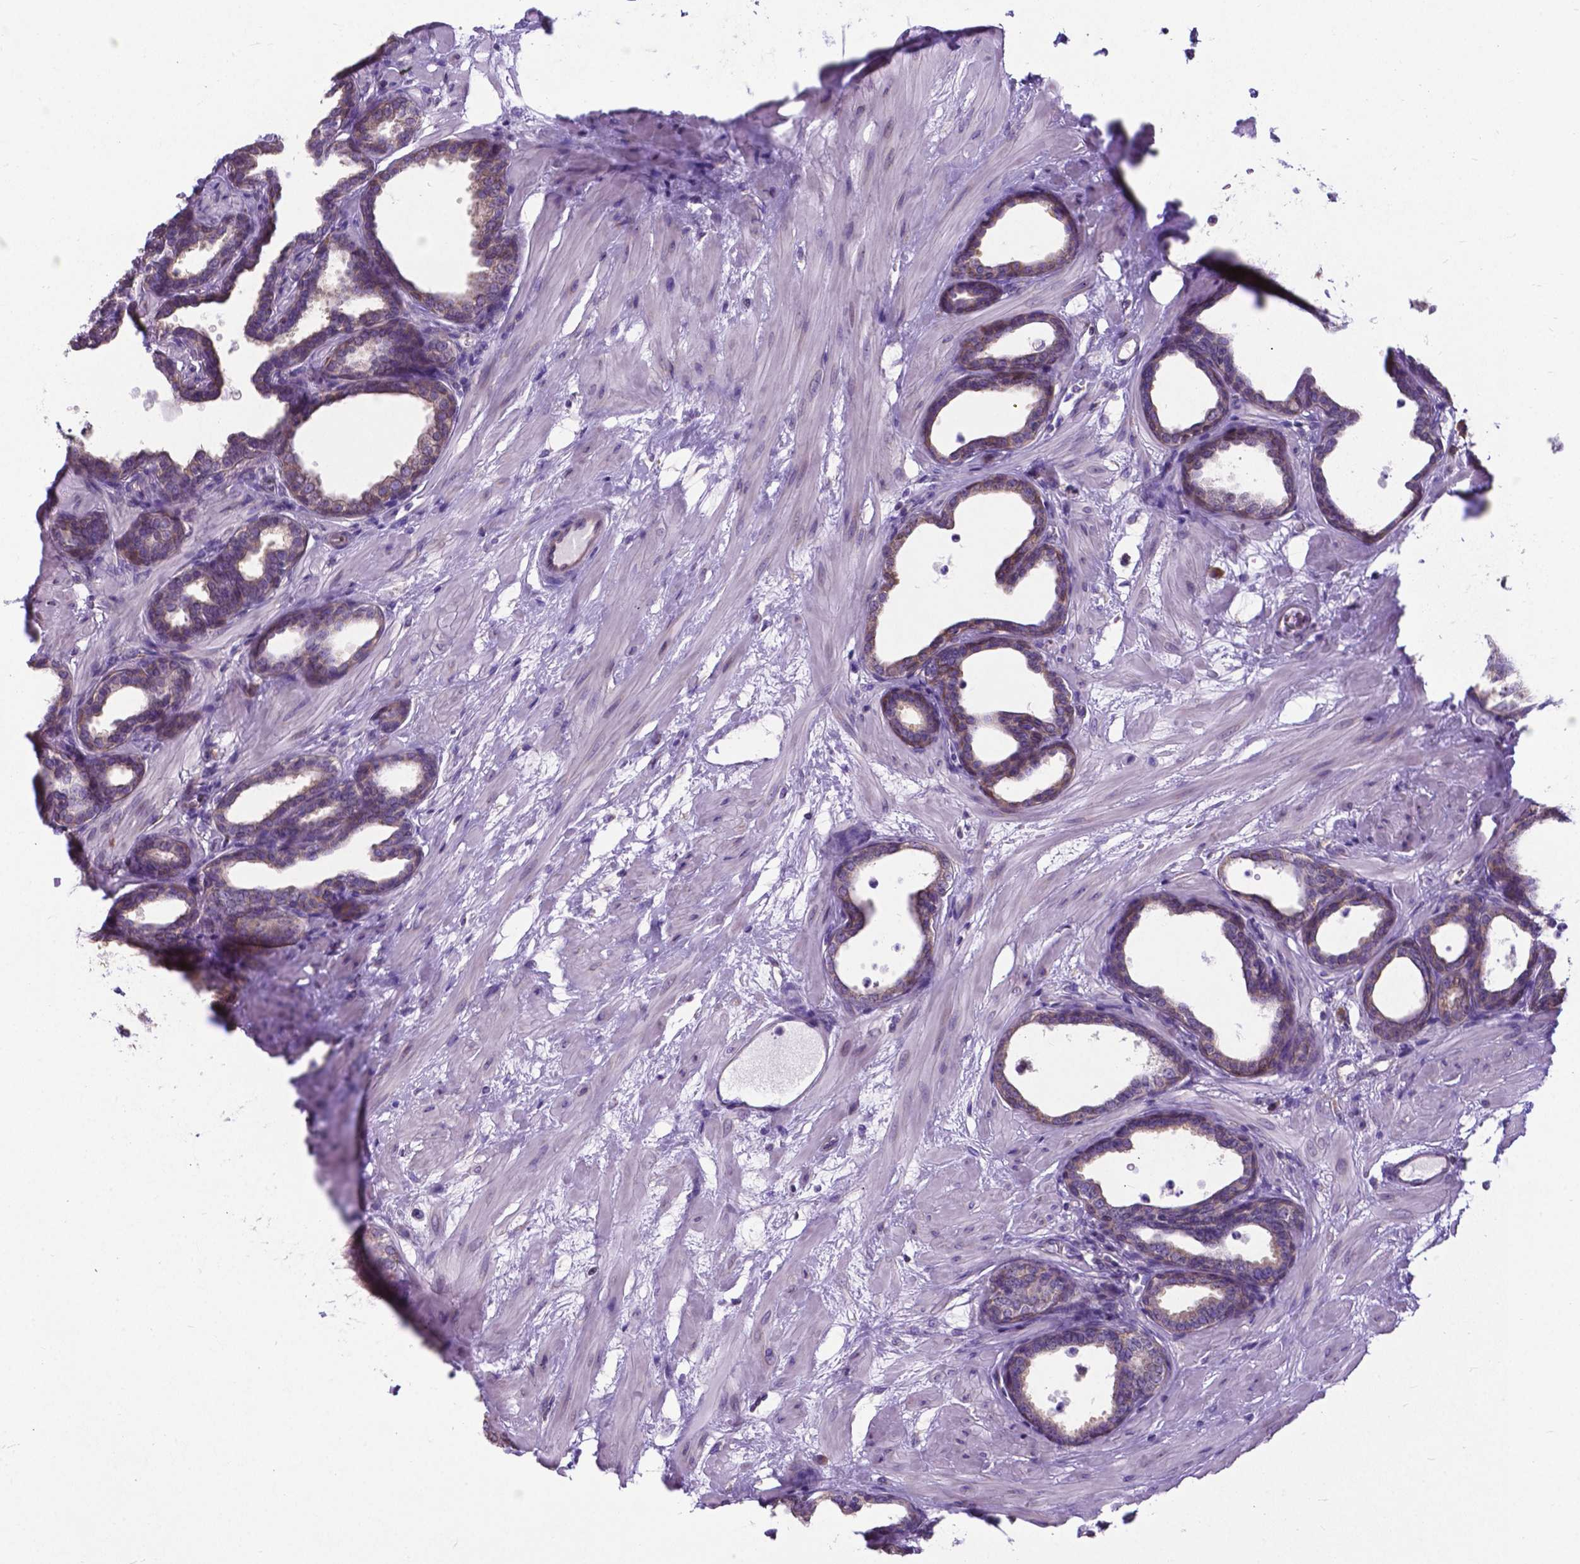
{"staining": {"intensity": "weak", "quantity": "25%-75%", "location": "cytoplasmic/membranous"}, "tissue": "prostate", "cell_type": "Glandular cells", "image_type": "normal", "snomed": [{"axis": "morphology", "description": "Normal tissue, NOS"}, {"axis": "topography", "description": "Prostate"}], "caption": "Immunohistochemistry staining of benign prostate, which exhibits low levels of weak cytoplasmic/membranous expression in about 25%-75% of glandular cells indicating weak cytoplasmic/membranous protein positivity. The staining was performed using DAB (3,3'-diaminobenzidine) (brown) for protein detection and nuclei were counterstained in hematoxylin (blue).", "gene": "RPL6", "patient": {"sex": "male", "age": 37}}